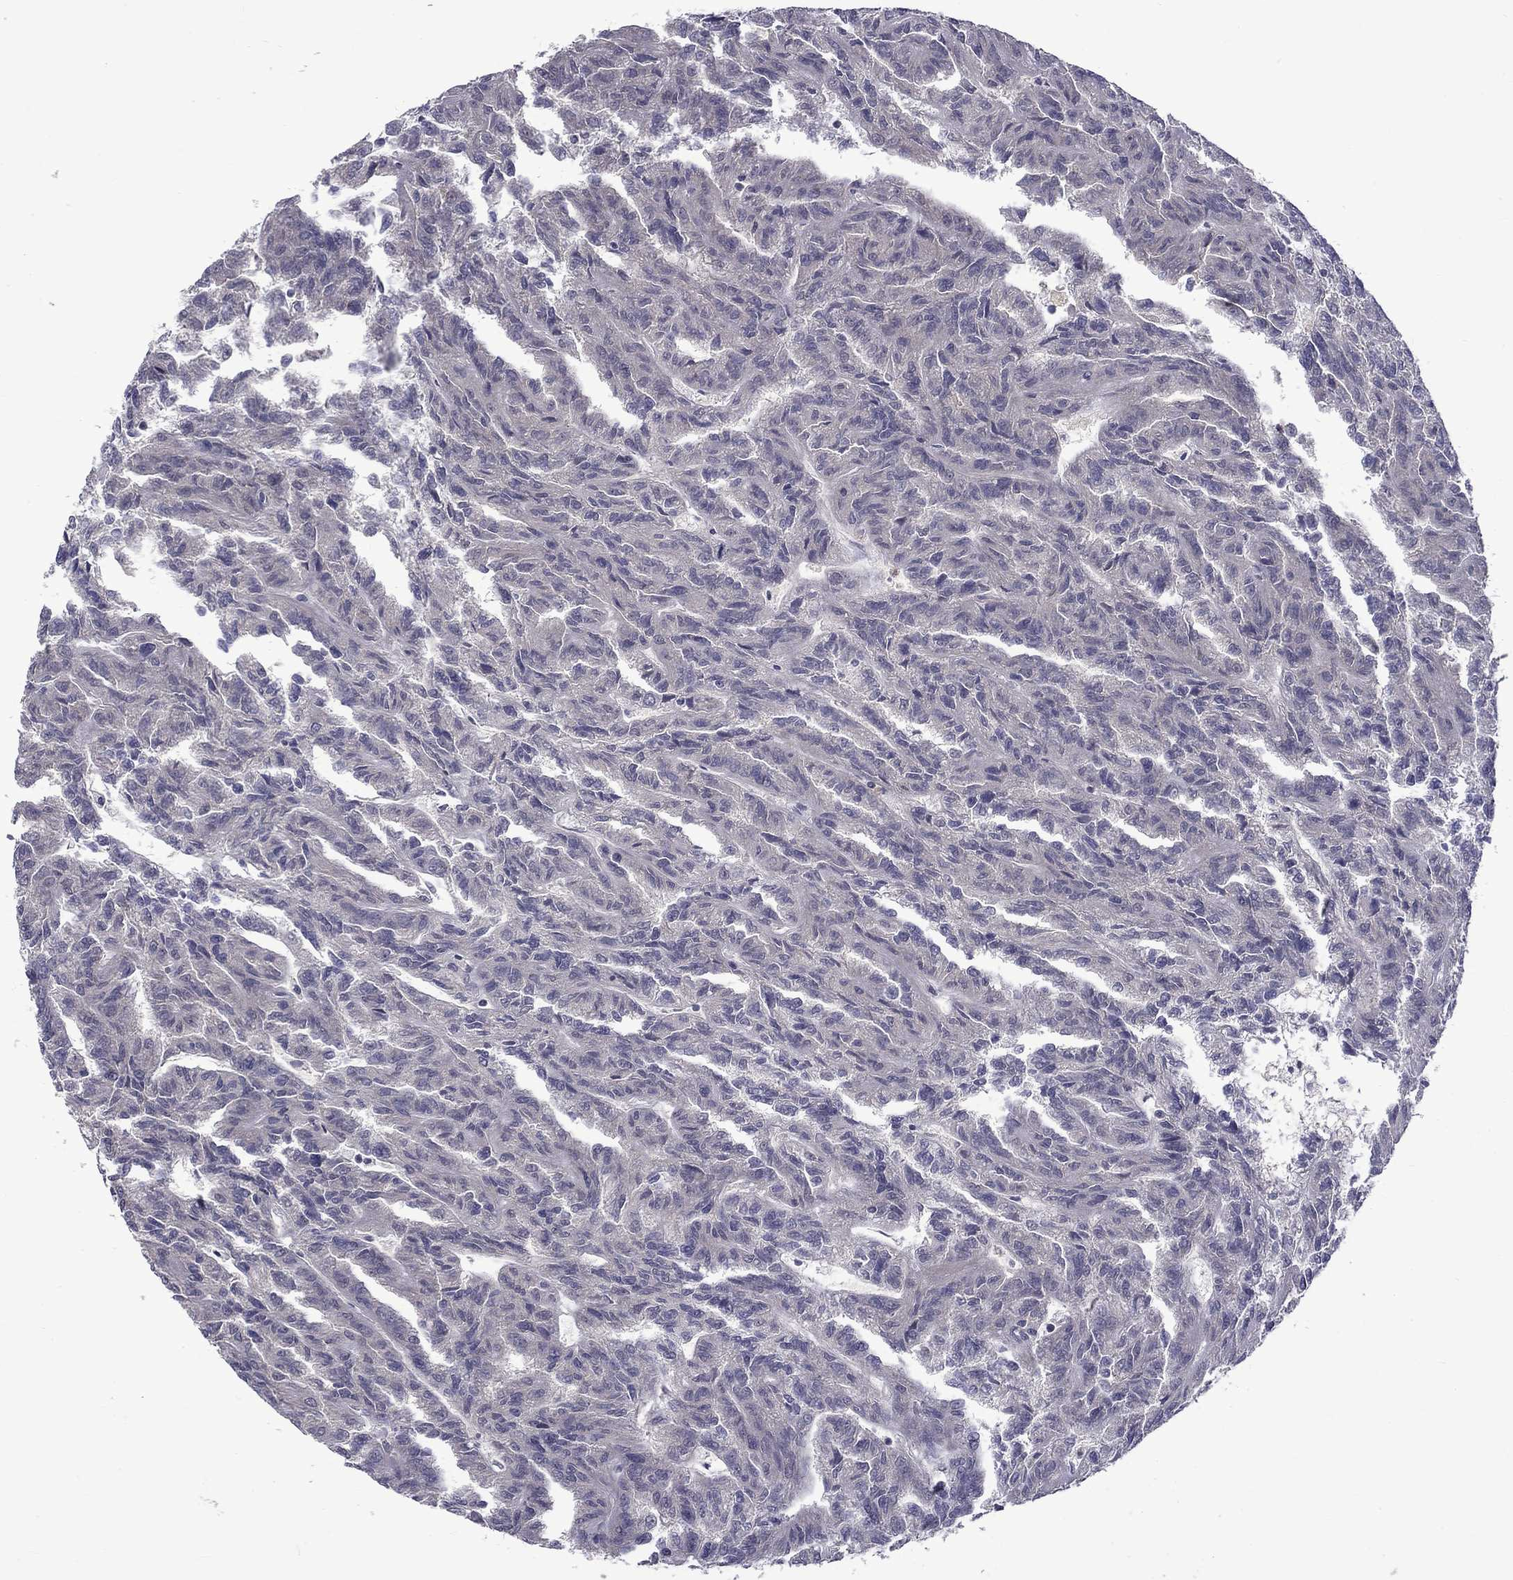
{"staining": {"intensity": "negative", "quantity": "none", "location": "none"}, "tissue": "renal cancer", "cell_type": "Tumor cells", "image_type": "cancer", "snomed": [{"axis": "morphology", "description": "Adenocarcinoma, NOS"}, {"axis": "topography", "description": "Kidney"}], "caption": "Immunohistochemistry (IHC) histopathology image of adenocarcinoma (renal) stained for a protein (brown), which reveals no expression in tumor cells.", "gene": "SNTA1", "patient": {"sex": "male", "age": 79}}